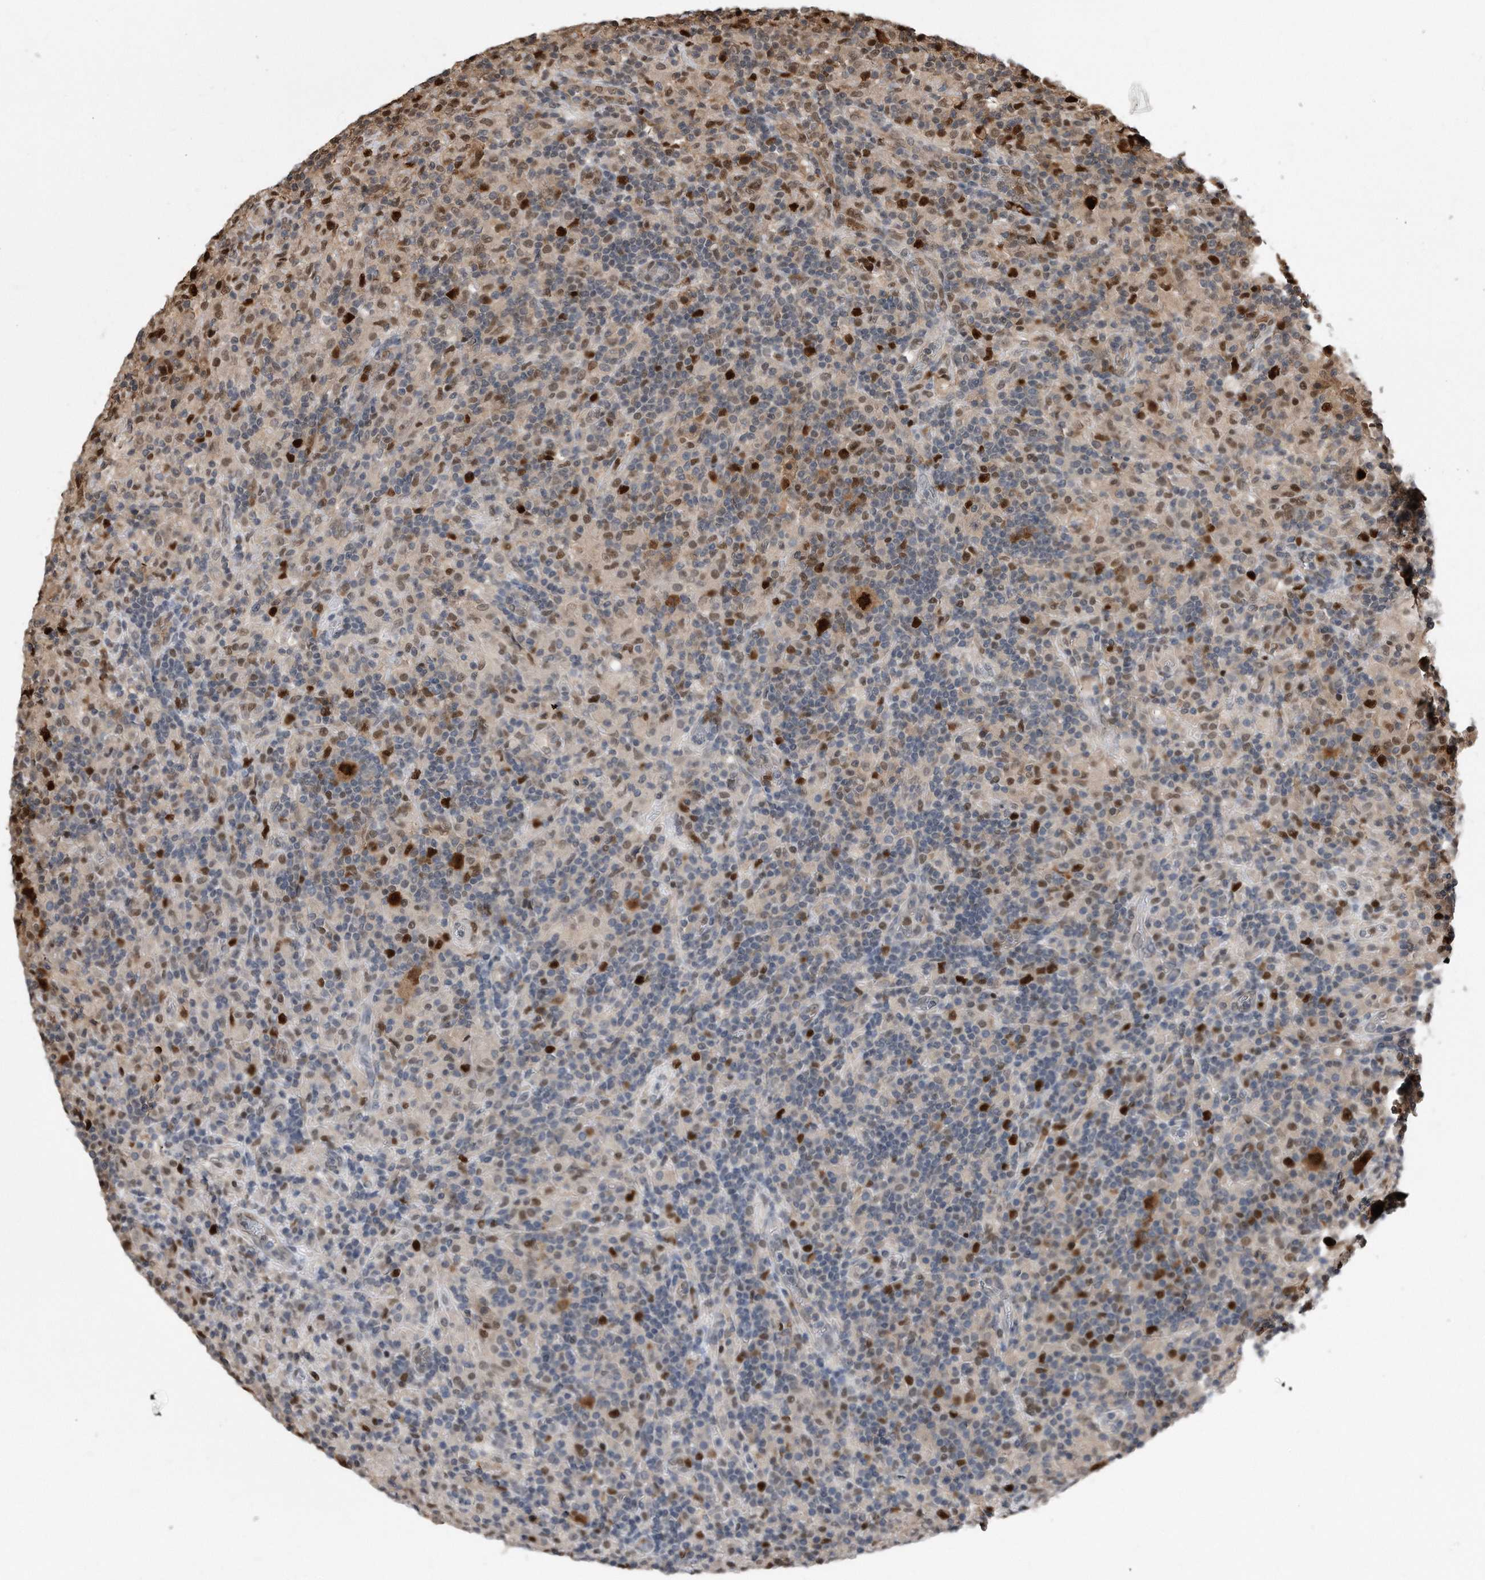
{"staining": {"intensity": "strong", "quantity": ">75%", "location": "nuclear"}, "tissue": "lymphoma", "cell_type": "Tumor cells", "image_type": "cancer", "snomed": [{"axis": "morphology", "description": "Hodgkin's disease, NOS"}, {"axis": "topography", "description": "Lymph node"}], "caption": "Lymphoma was stained to show a protein in brown. There is high levels of strong nuclear expression in approximately >75% of tumor cells.", "gene": "PCNA", "patient": {"sex": "male", "age": 70}}